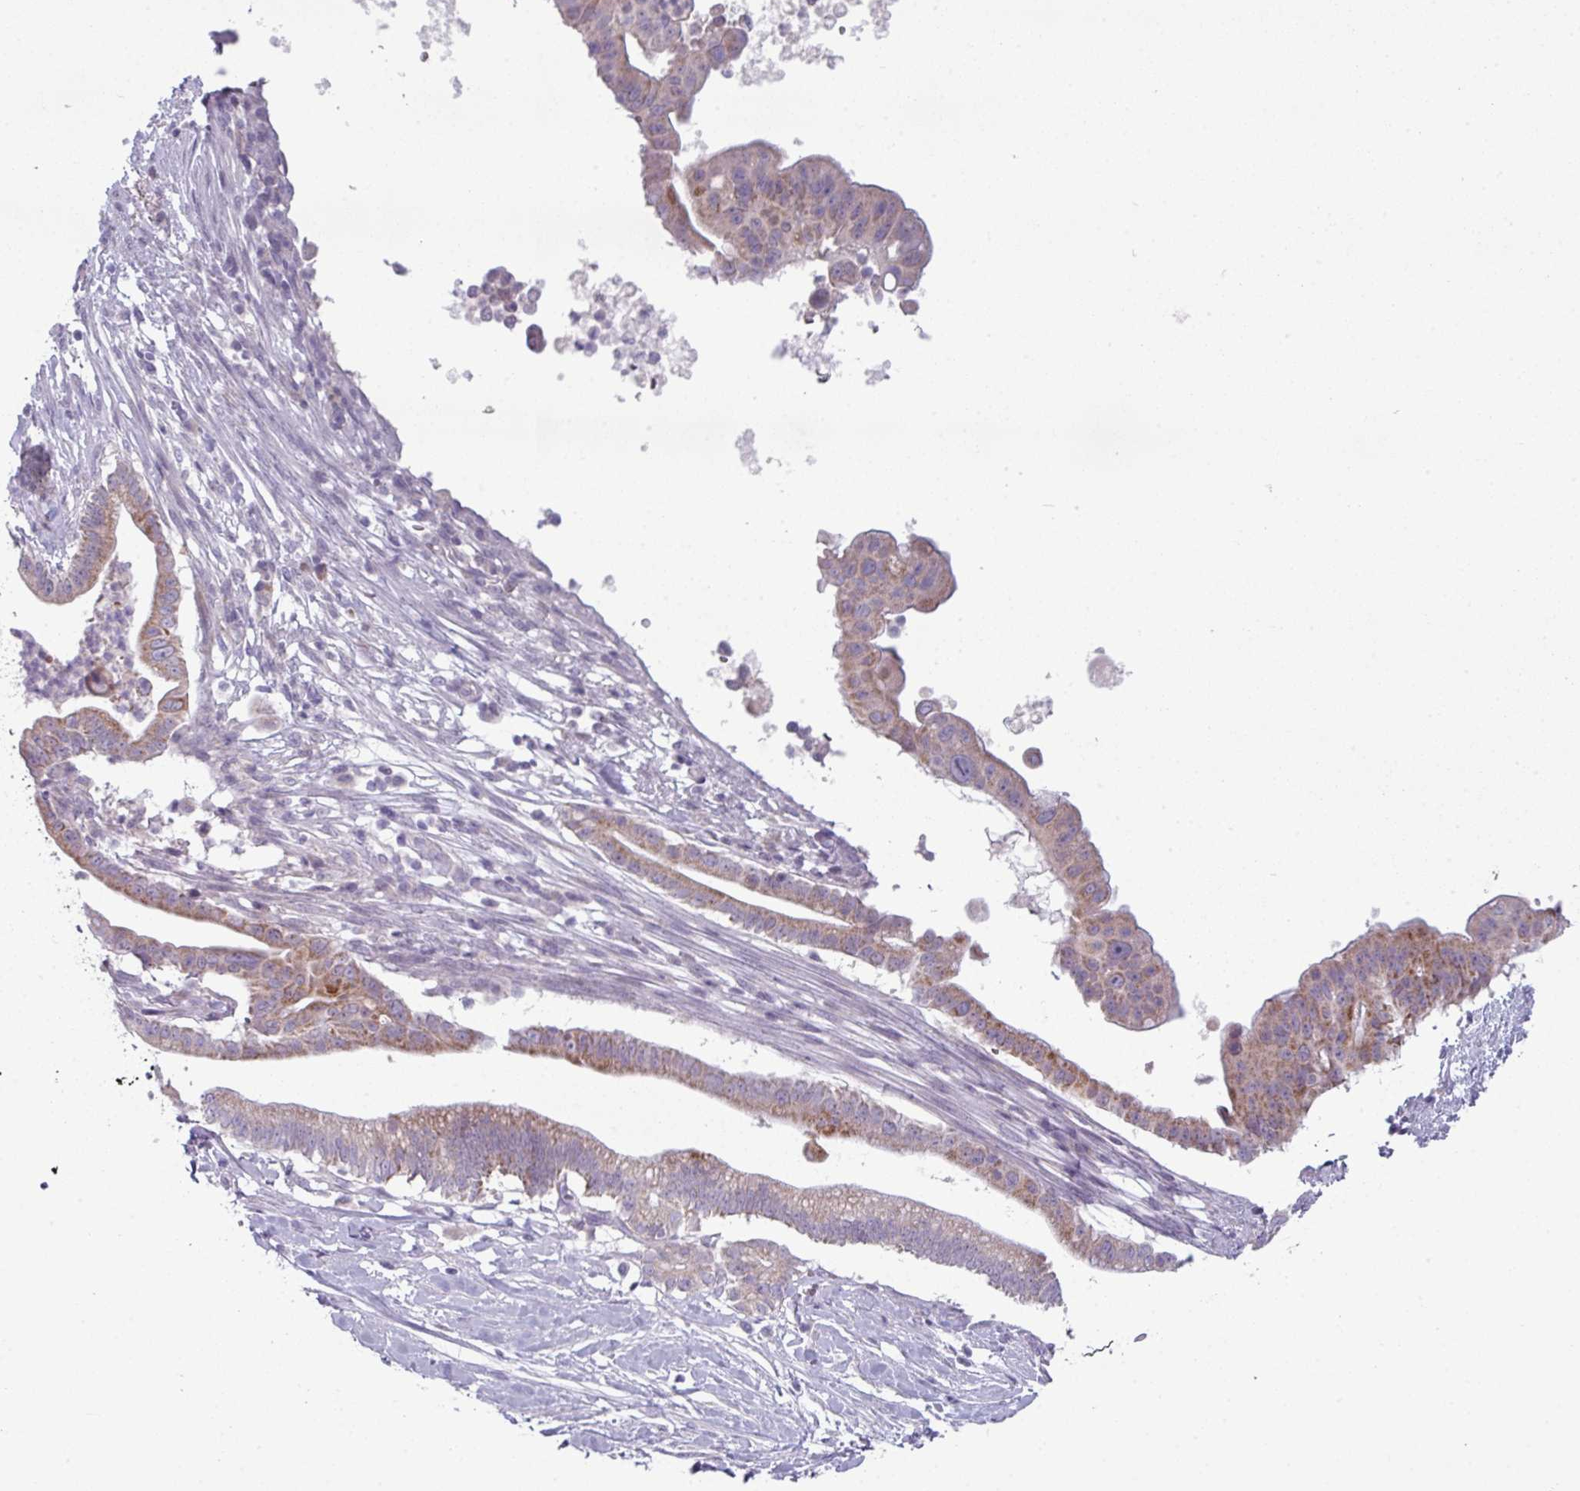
{"staining": {"intensity": "moderate", "quantity": "25%-75%", "location": "cytoplasmic/membranous"}, "tissue": "pancreatic cancer", "cell_type": "Tumor cells", "image_type": "cancer", "snomed": [{"axis": "morphology", "description": "Adenocarcinoma, NOS"}, {"axis": "topography", "description": "Pancreas"}], "caption": "This photomicrograph displays immunohistochemistry staining of human adenocarcinoma (pancreatic), with medium moderate cytoplasmic/membranous expression in about 25%-75% of tumor cells.", "gene": "ZNF615", "patient": {"sex": "male", "age": 68}}